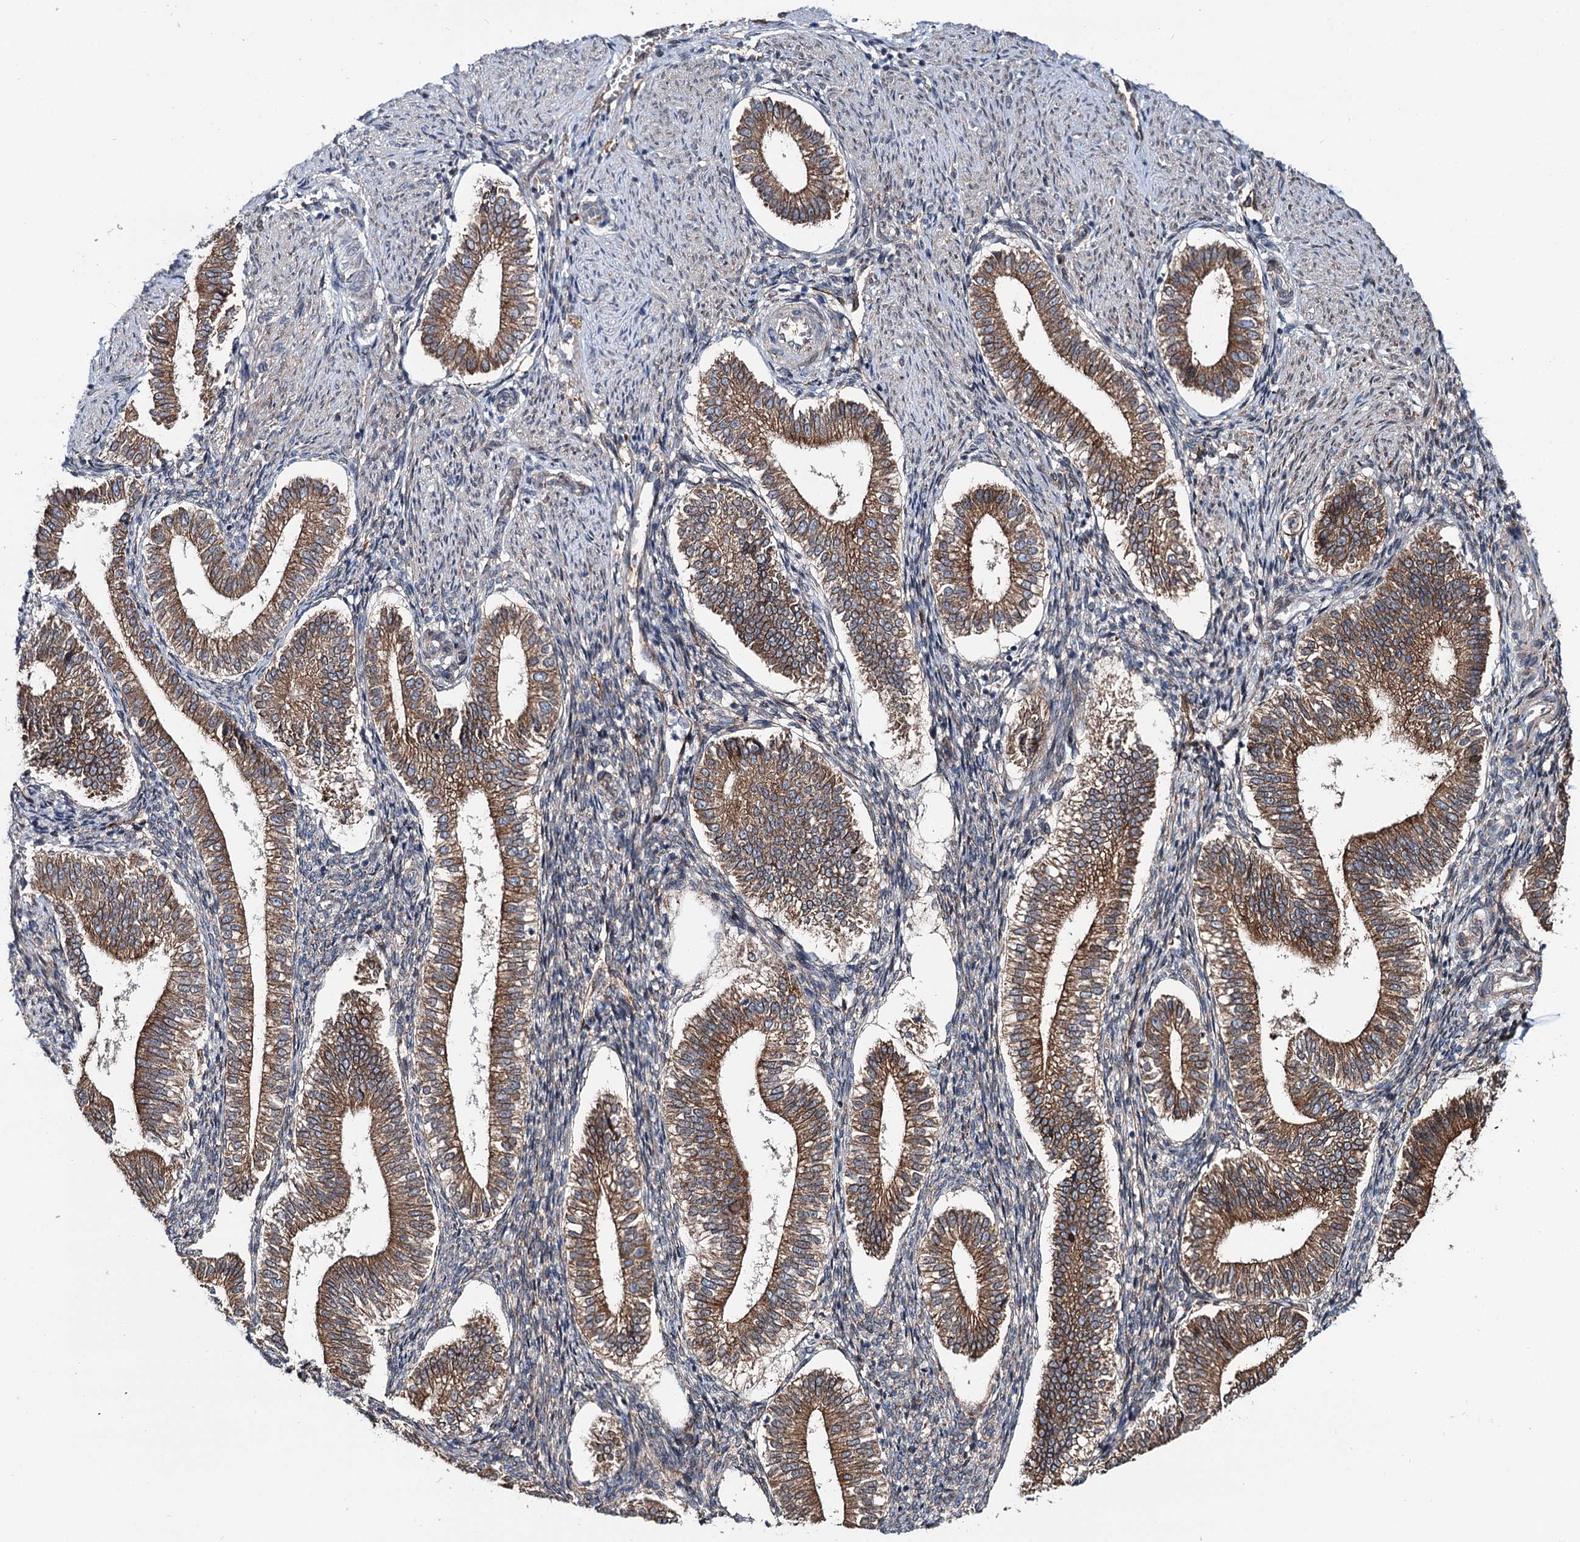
{"staining": {"intensity": "moderate", "quantity": "<25%", "location": "cytoplasmic/membranous"}, "tissue": "endometrium", "cell_type": "Cells in endometrial stroma", "image_type": "normal", "snomed": [{"axis": "morphology", "description": "Normal tissue, NOS"}, {"axis": "topography", "description": "Endometrium"}], "caption": "The image reveals a brown stain indicating the presence of a protein in the cytoplasmic/membranous of cells in endometrial stroma in endometrium. The staining was performed using DAB (3,3'-diaminobenzidine) to visualize the protein expression in brown, while the nuclei were stained in blue with hematoxylin (Magnification: 20x).", "gene": "PTDSS2", "patient": {"sex": "female", "age": 25}}